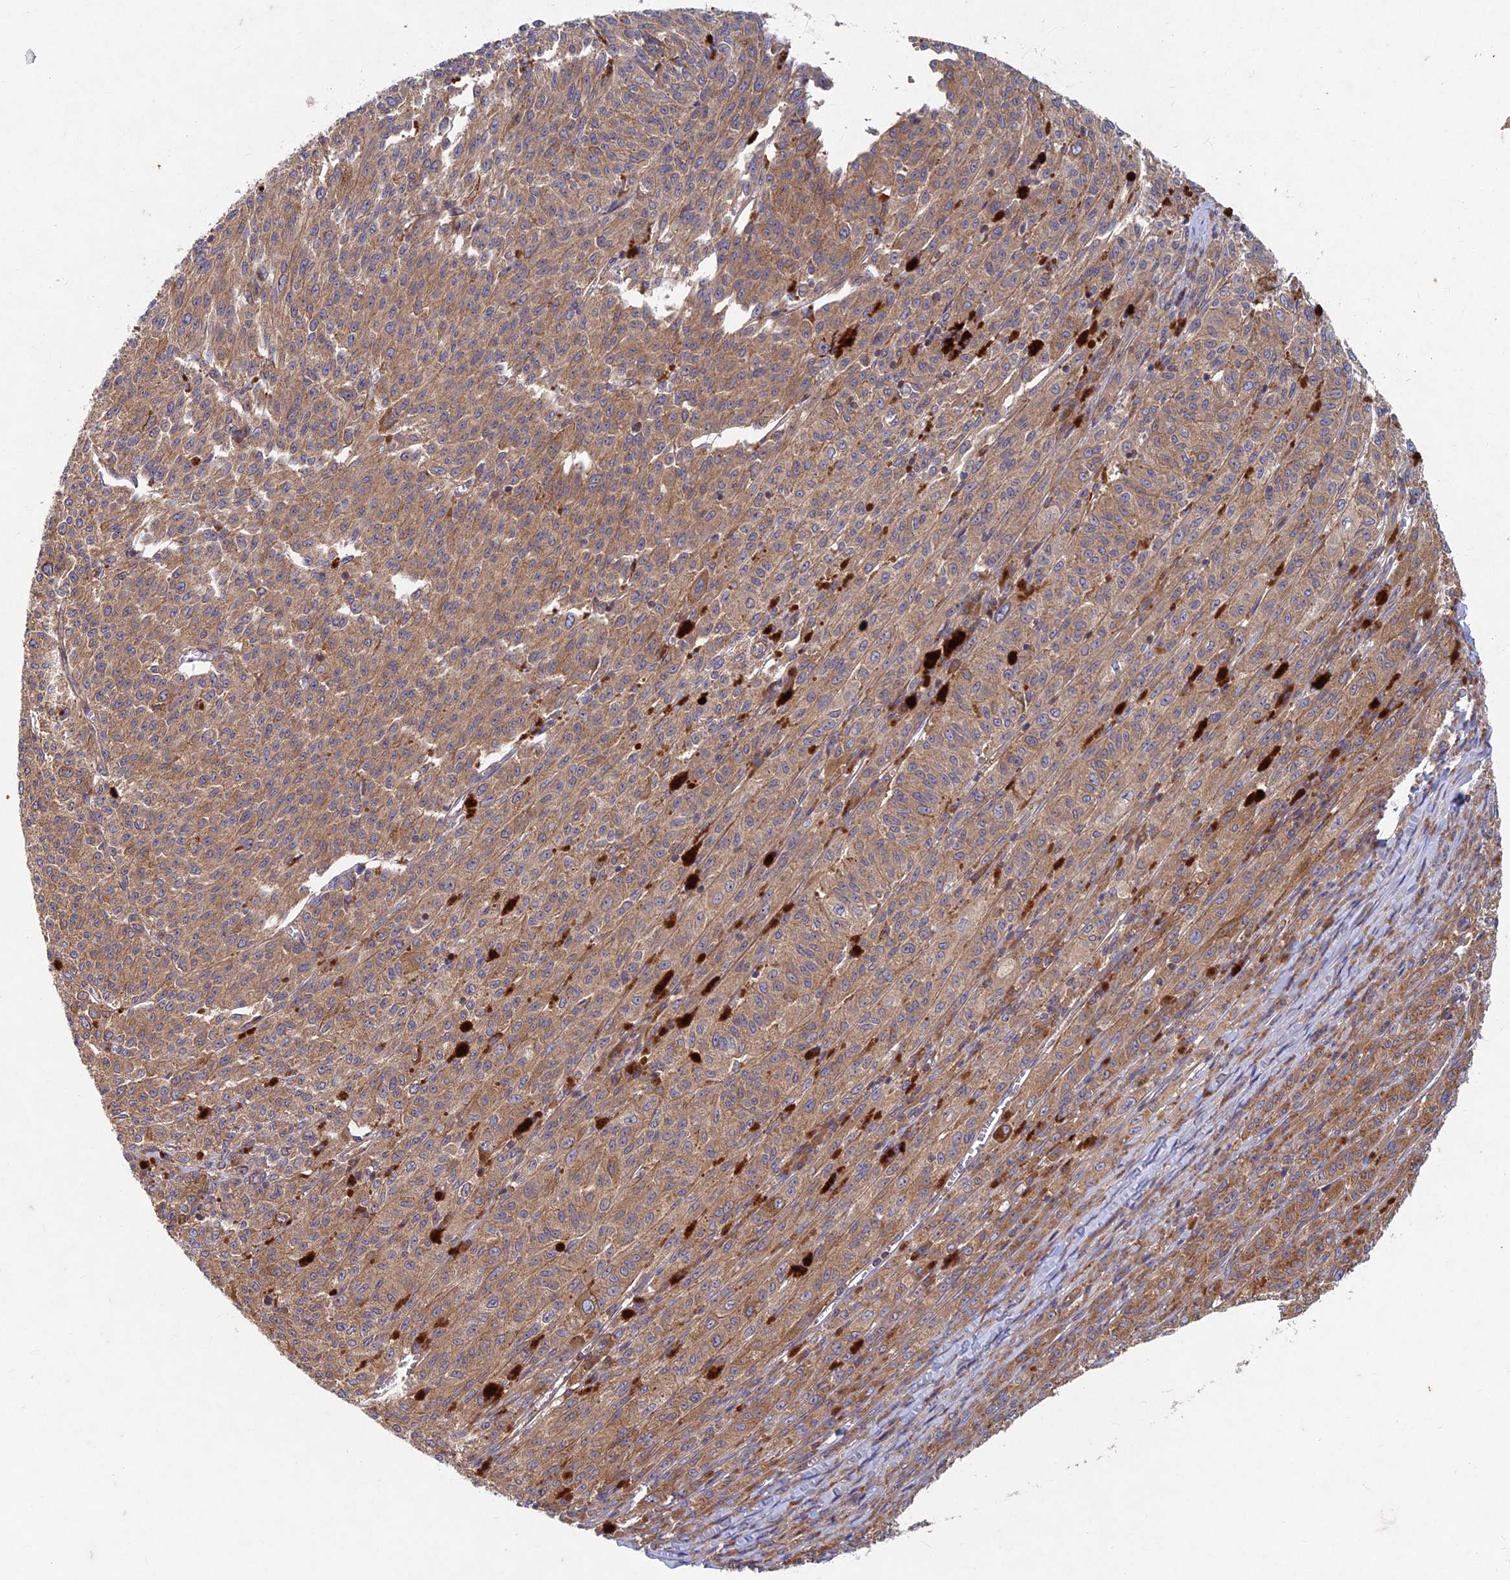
{"staining": {"intensity": "moderate", "quantity": ">75%", "location": "cytoplasmic/membranous"}, "tissue": "melanoma", "cell_type": "Tumor cells", "image_type": "cancer", "snomed": [{"axis": "morphology", "description": "Malignant melanoma, NOS"}, {"axis": "topography", "description": "Skin"}], "caption": "Protein staining demonstrates moderate cytoplasmic/membranous staining in about >75% of tumor cells in melanoma. (Stains: DAB in brown, nuclei in blue, Microscopy: brightfield microscopy at high magnification).", "gene": "NCAPG", "patient": {"sex": "female", "age": 52}}